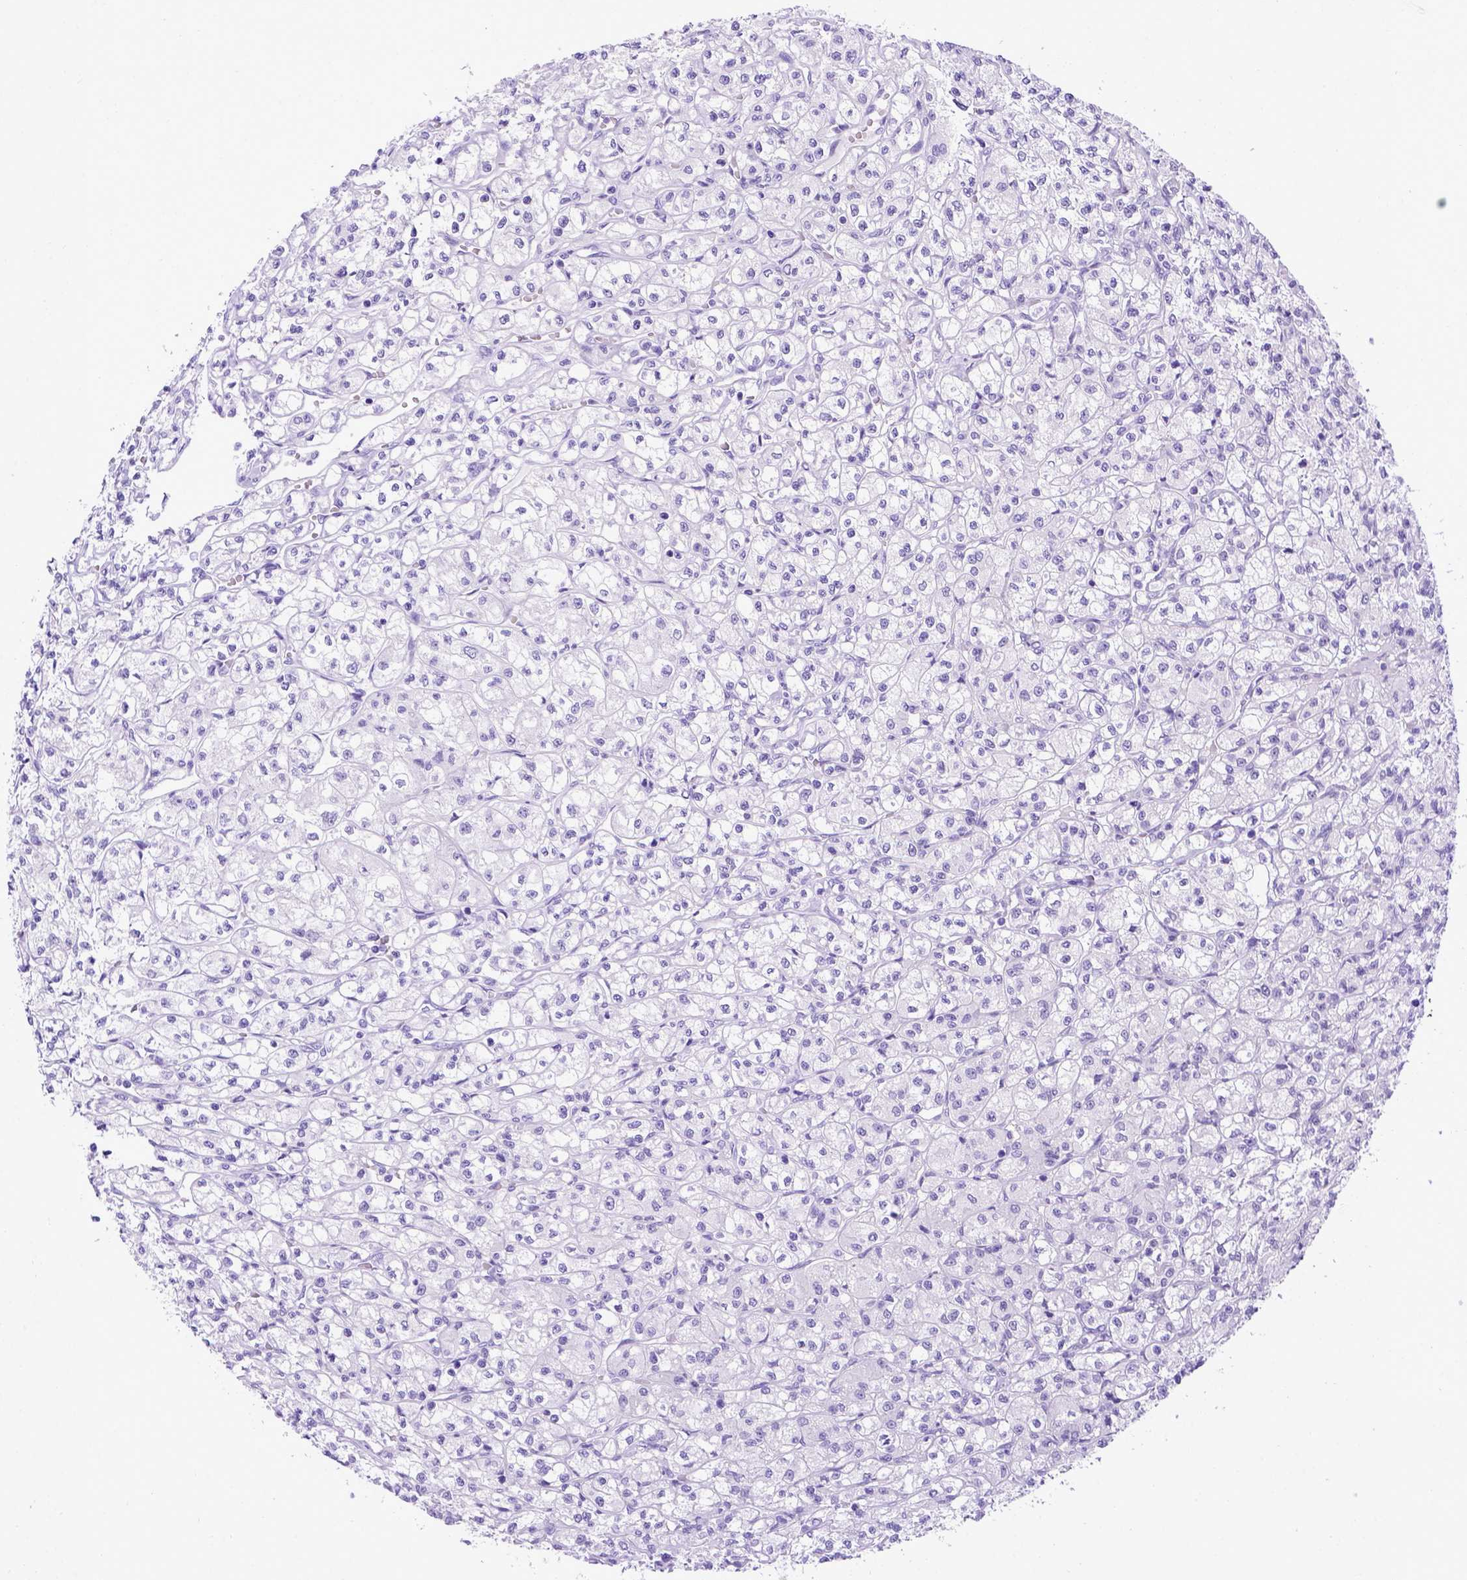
{"staining": {"intensity": "negative", "quantity": "none", "location": "none"}, "tissue": "renal cancer", "cell_type": "Tumor cells", "image_type": "cancer", "snomed": [{"axis": "morphology", "description": "Adenocarcinoma, NOS"}, {"axis": "topography", "description": "Kidney"}], "caption": "Tumor cells are negative for brown protein staining in renal cancer (adenocarcinoma).", "gene": "MEOX2", "patient": {"sex": "female", "age": 70}}